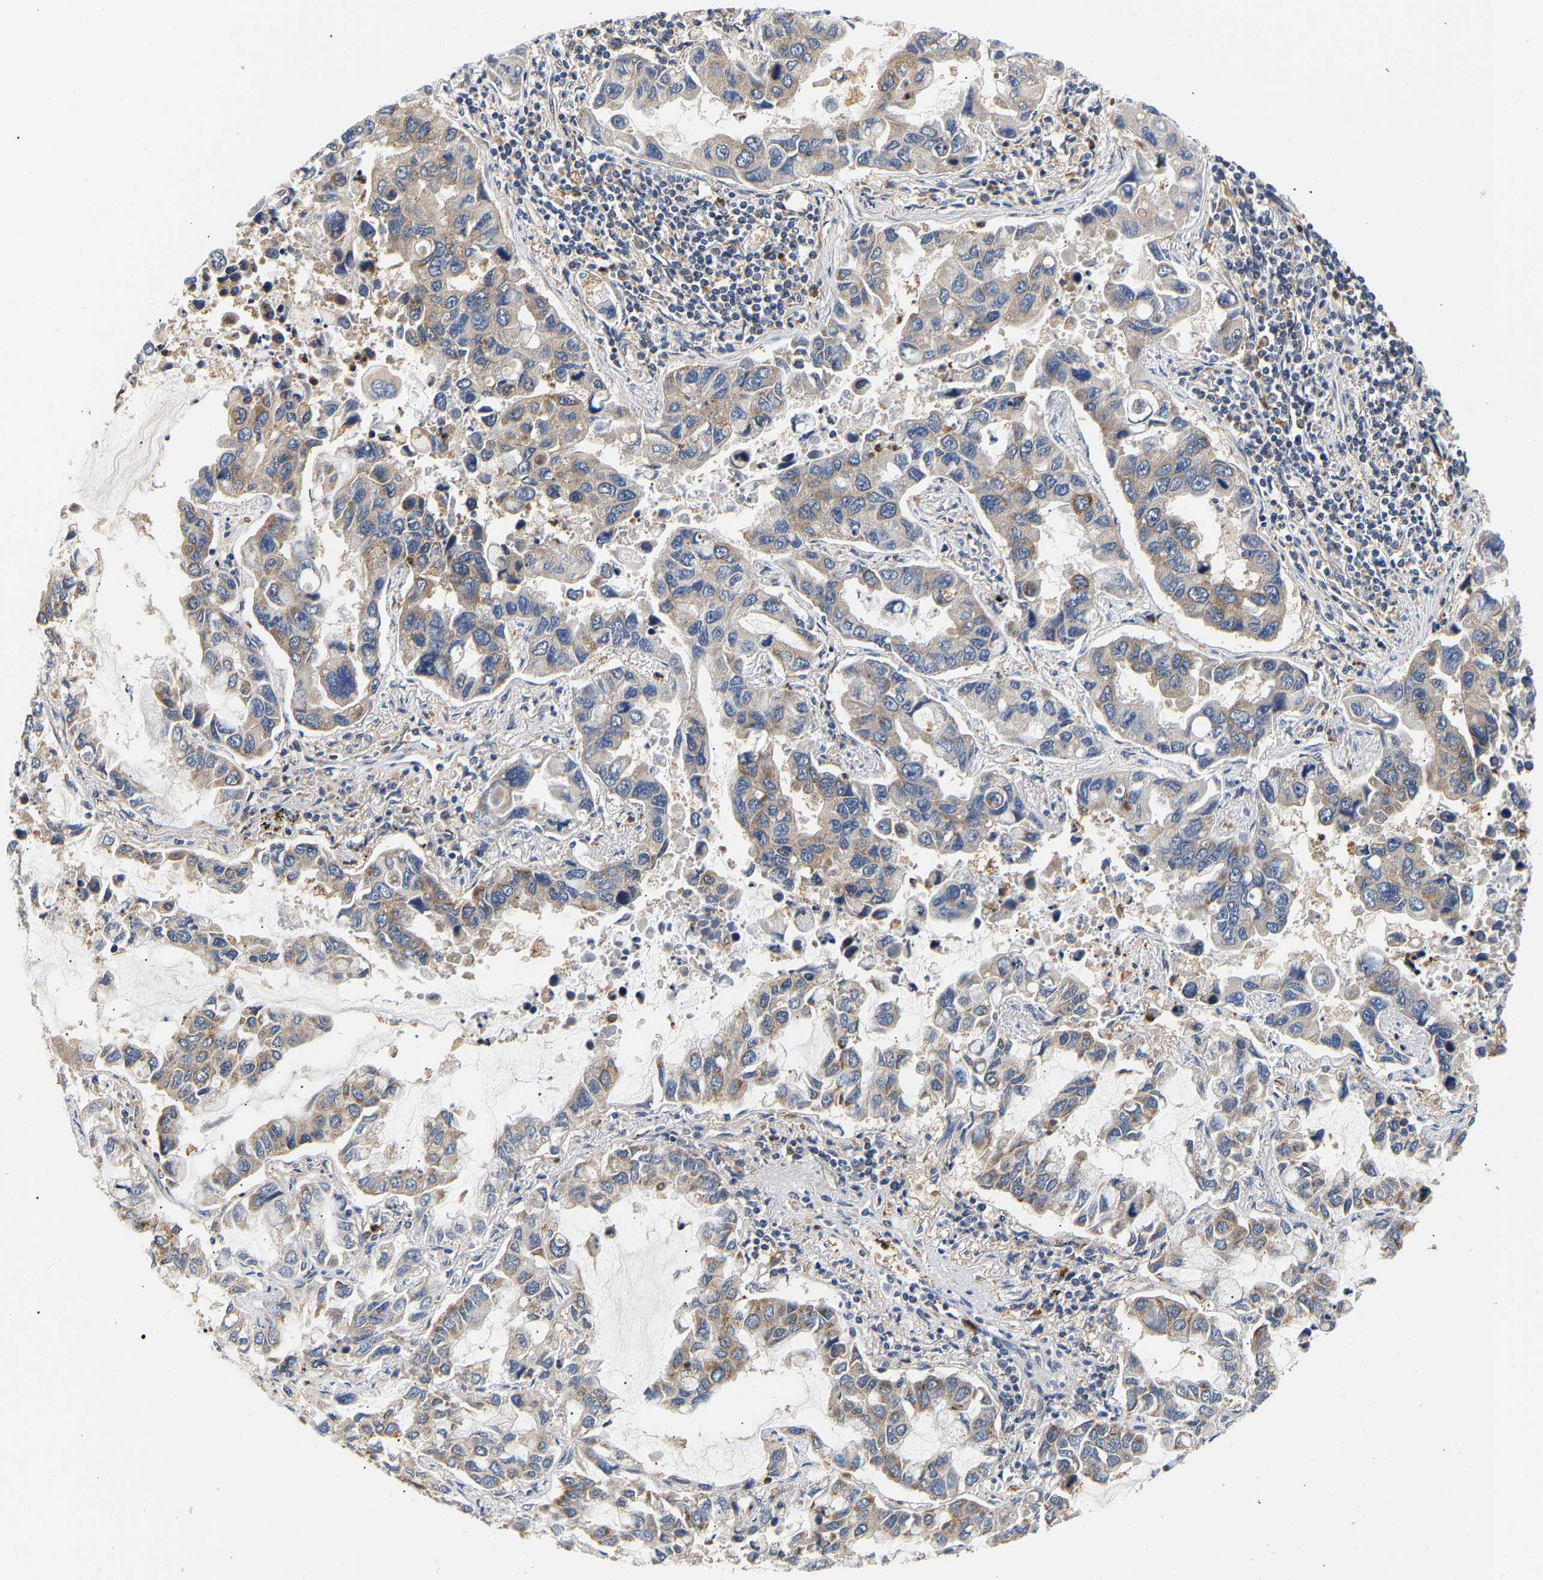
{"staining": {"intensity": "weak", "quantity": "25%-75%", "location": "cytoplasmic/membranous"}, "tissue": "lung cancer", "cell_type": "Tumor cells", "image_type": "cancer", "snomed": [{"axis": "morphology", "description": "Adenocarcinoma, NOS"}, {"axis": "topography", "description": "Lung"}], "caption": "Tumor cells reveal weak cytoplasmic/membranous positivity in about 25%-75% of cells in lung adenocarcinoma.", "gene": "PPID", "patient": {"sex": "male", "age": 64}}